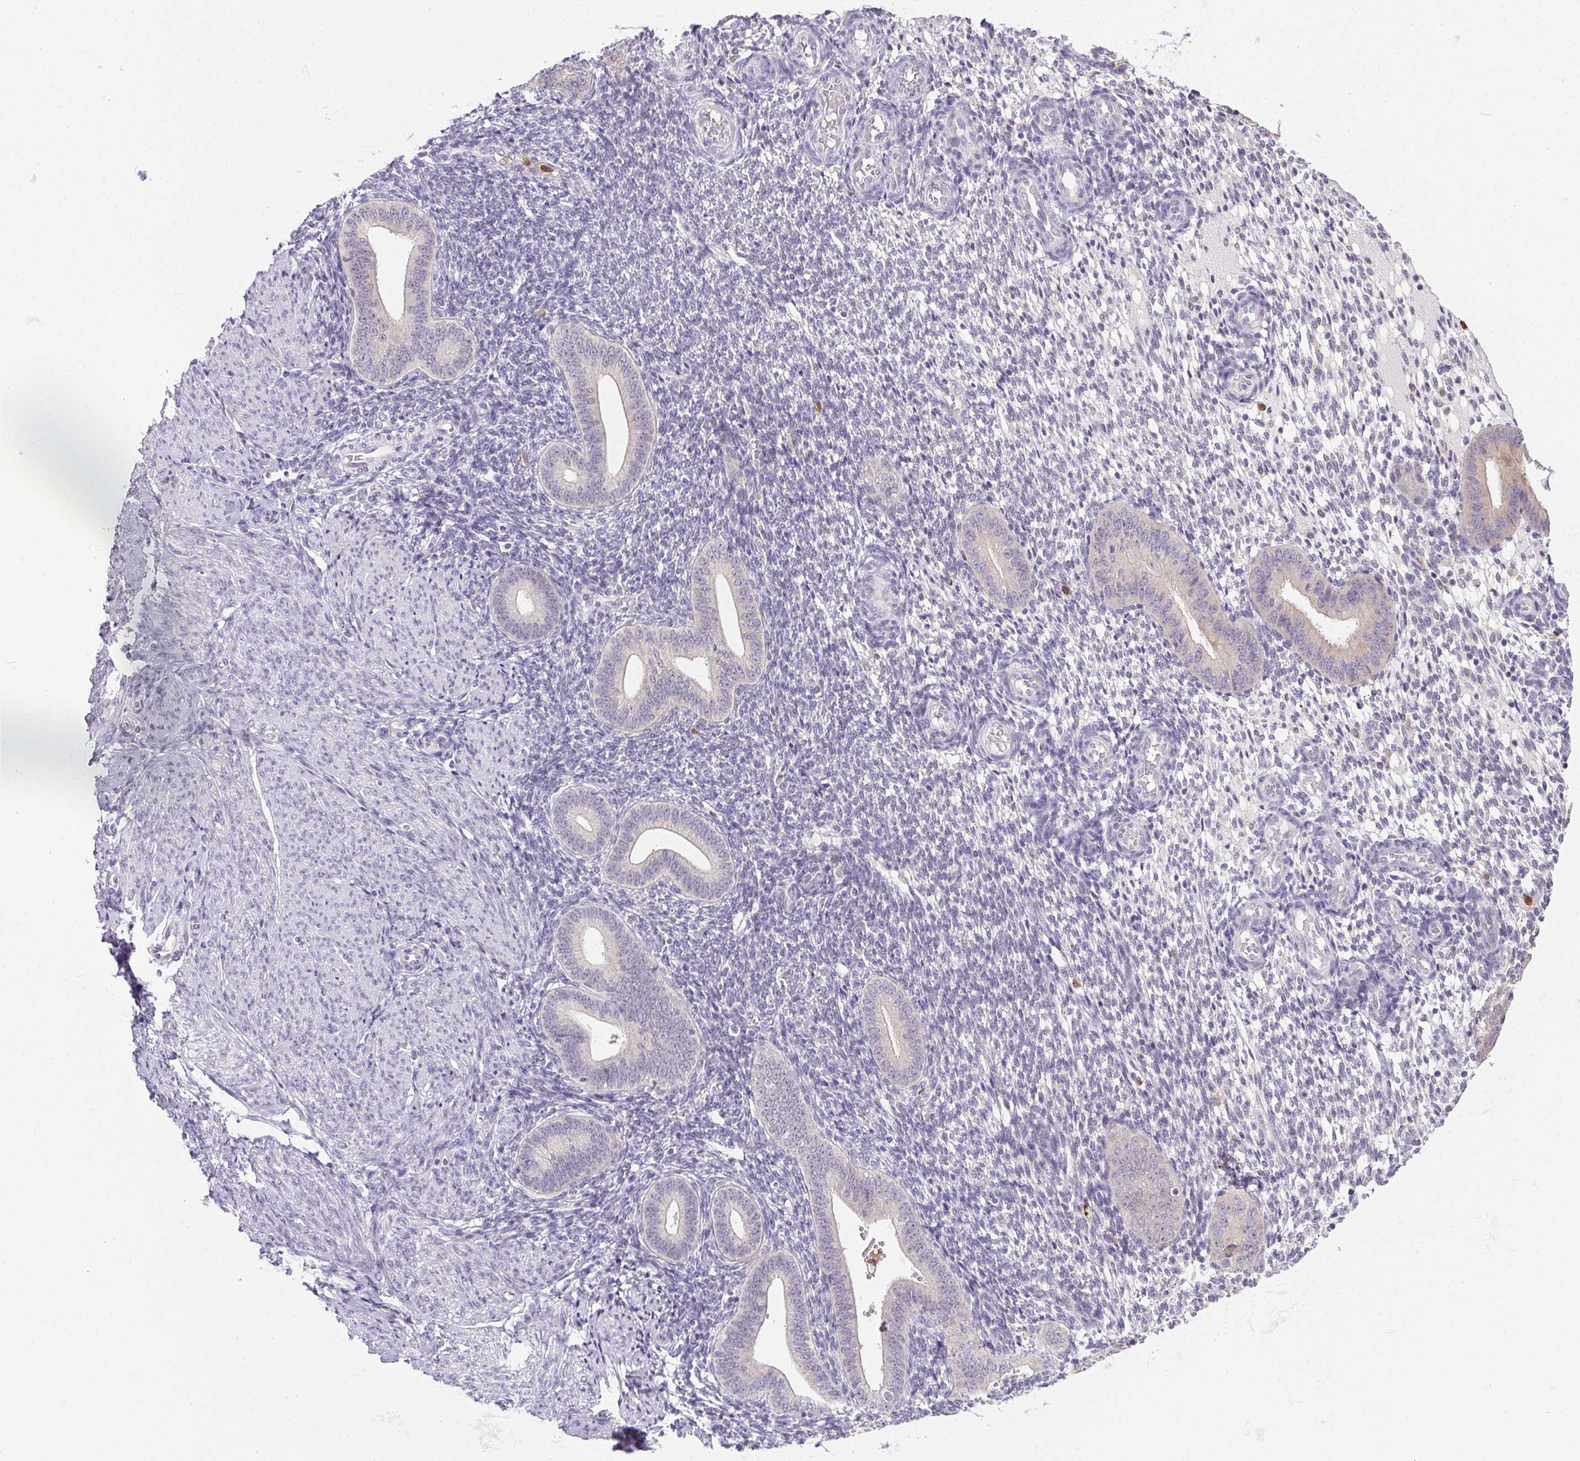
{"staining": {"intensity": "negative", "quantity": "none", "location": "none"}, "tissue": "endometrium", "cell_type": "Cells in endometrial stroma", "image_type": "normal", "snomed": [{"axis": "morphology", "description": "Normal tissue, NOS"}, {"axis": "topography", "description": "Endometrium"}], "caption": "Immunohistochemistry (IHC) of unremarkable endometrium exhibits no positivity in cells in endometrial stroma.", "gene": "DNAJC5G", "patient": {"sex": "female", "age": 40}}